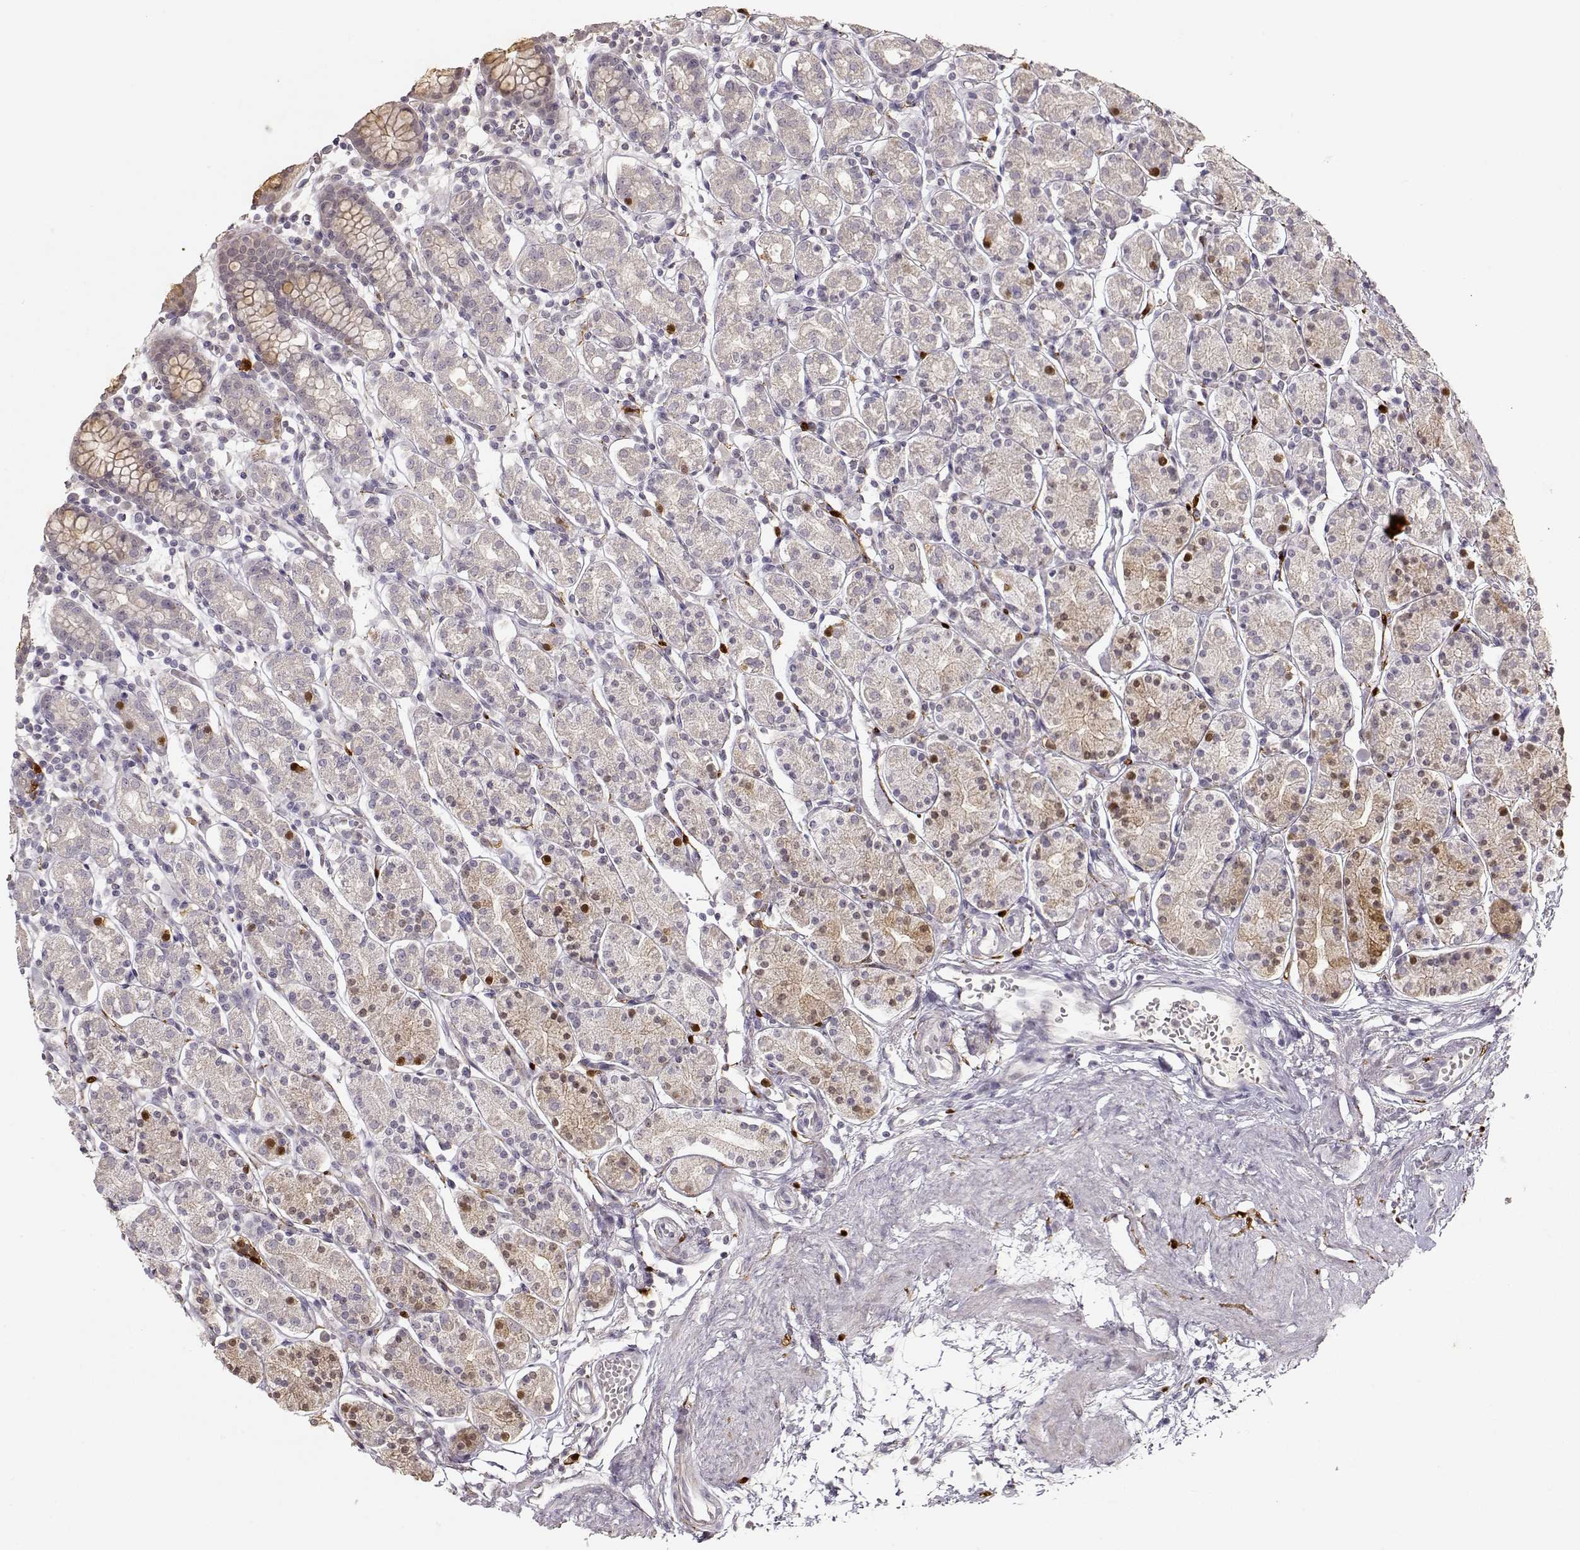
{"staining": {"intensity": "weak", "quantity": "<25%", "location": "cytoplasmic/membranous"}, "tissue": "stomach", "cell_type": "Glandular cells", "image_type": "normal", "snomed": [{"axis": "morphology", "description": "Normal tissue, NOS"}, {"axis": "topography", "description": "Stomach, upper"}, {"axis": "topography", "description": "Stomach"}], "caption": "DAB immunohistochemical staining of unremarkable stomach reveals no significant staining in glandular cells. The staining was performed using DAB (3,3'-diaminobenzidine) to visualize the protein expression in brown, while the nuclei were stained in blue with hematoxylin (Magnification: 20x).", "gene": "S100B", "patient": {"sex": "male", "age": 62}}